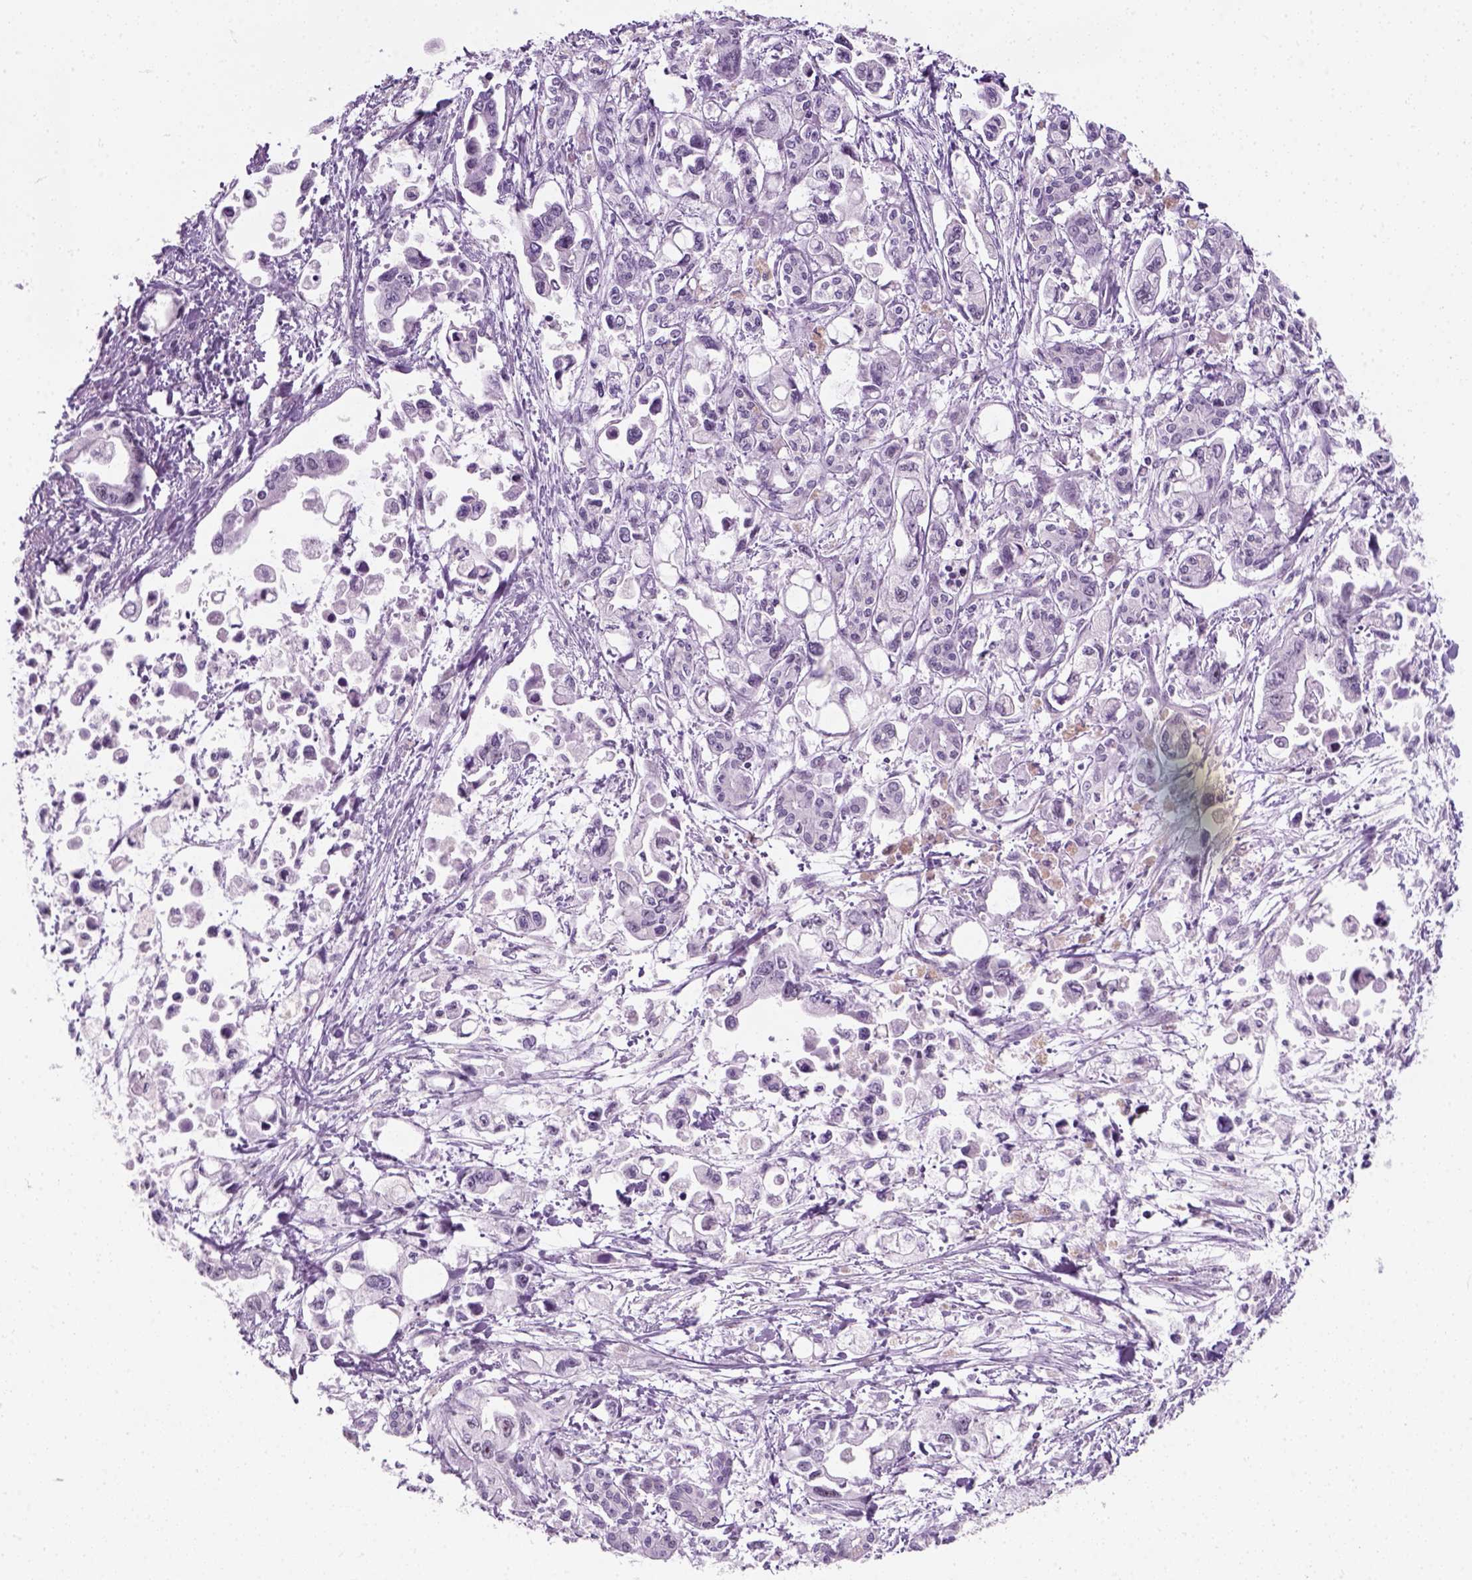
{"staining": {"intensity": "negative", "quantity": "none", "location": "none"}, "tissue": "pancreatic cancer", "cell_type": "Tumor cells", "image_type": "cancer", "snomed": [{"axis": "morphology", "description": "Adenocarcinoma, NOS"}, {"axis": "topography", "description": "Pancreas"}], "caption": "High magnification brightfield microscopy of pancreatic cancer stained with DAB (brown) and counterstained with hematoxylin (blue): tumor cells show no significant staining.", "gene": "ZNF865", "patient": {"sex": "female", "age": 61}}